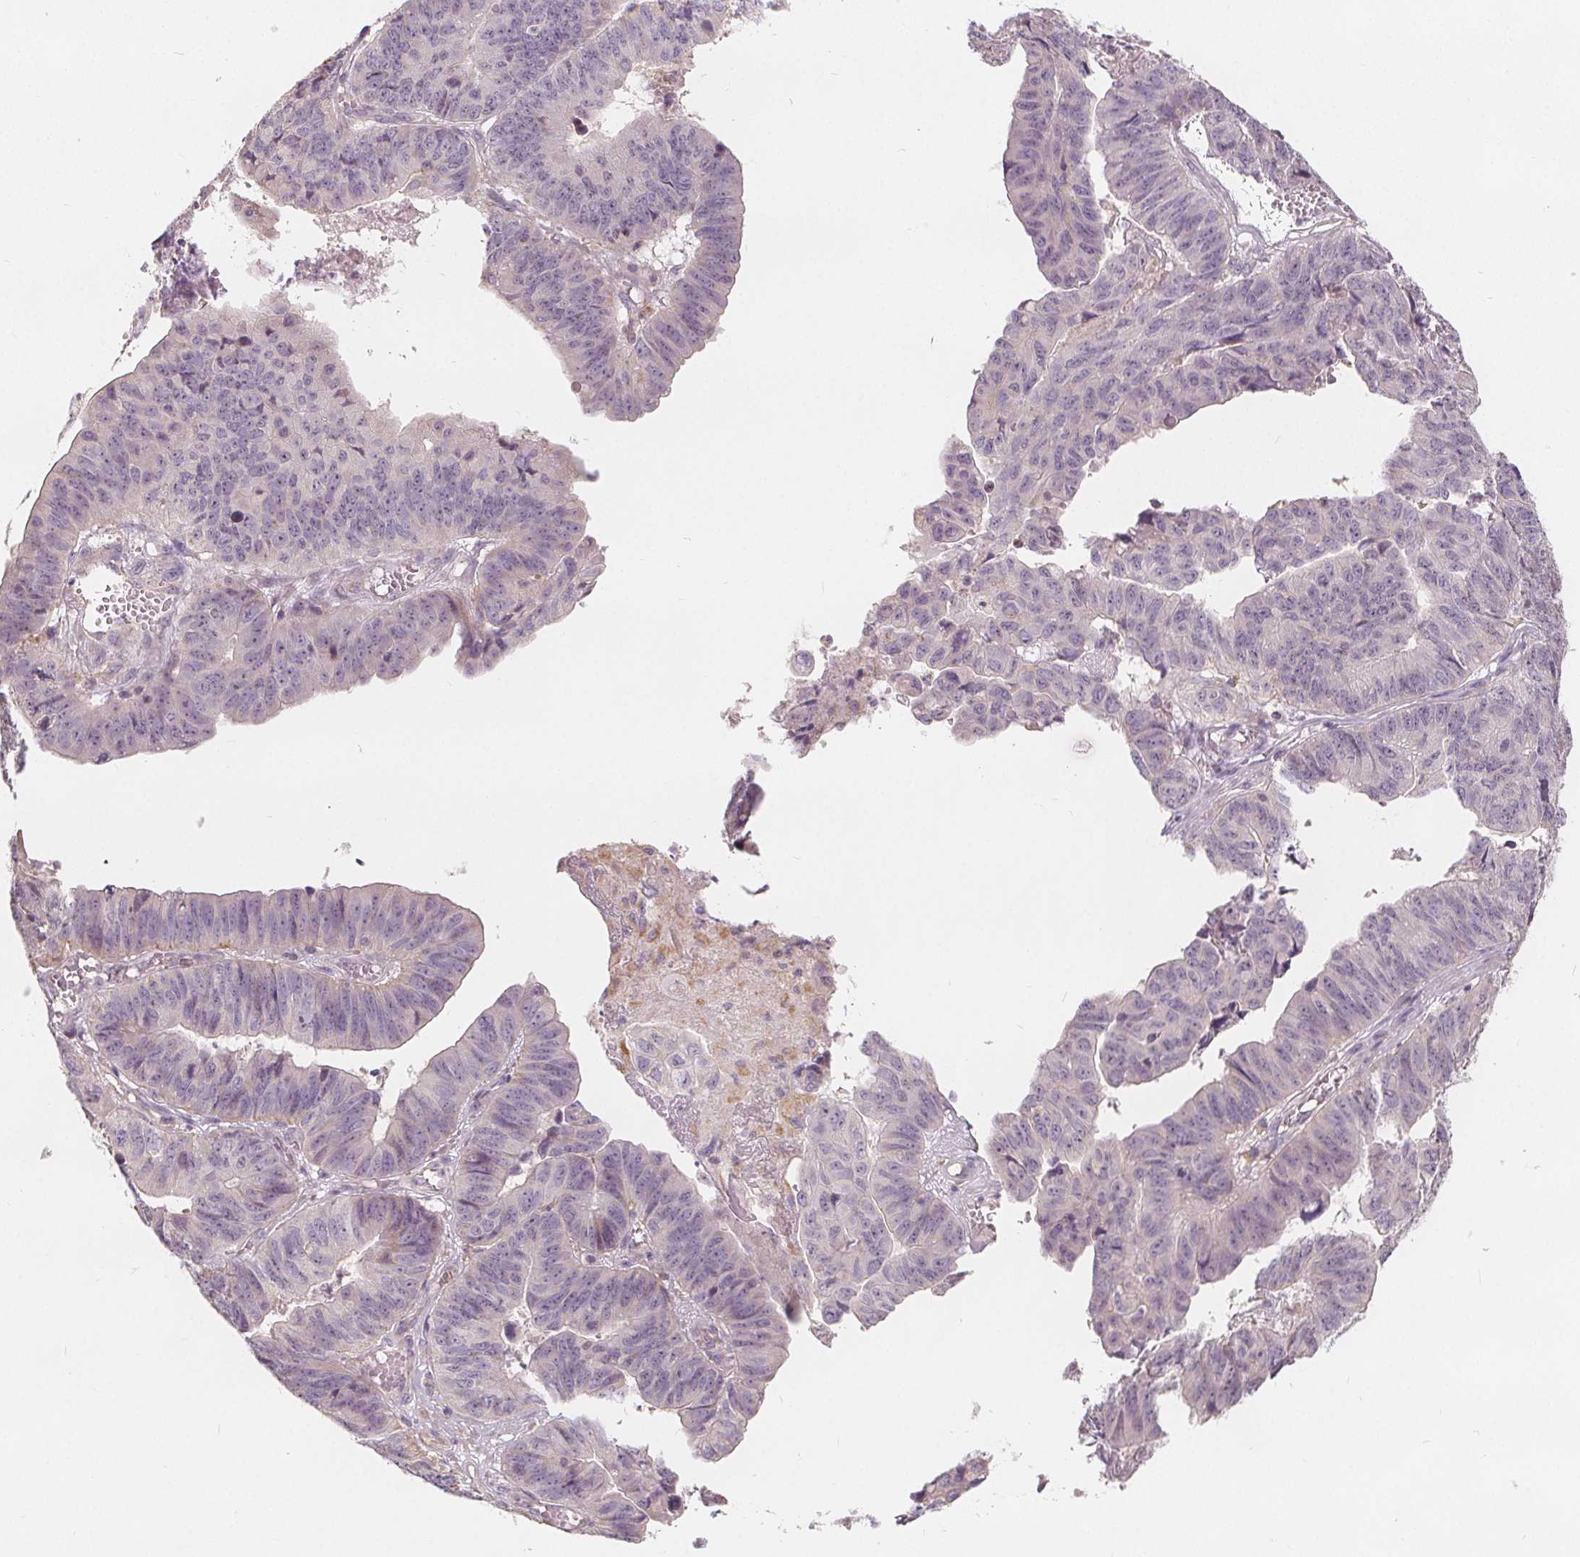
{"staining": {"intensity": "negative", "quantity": "none", "location": "none"}, "tissue": "stomach cancer", "cell_type": "Tumor cells", "image_type": "cancer", "snomed": [{"axis": "morphology", "description": "Adenocarcinoma, NOS"}, {"axis": "topography", "description": "Stomach, lower"}], "caption": "Immunohistochemistry (IHC) micrograph of neoplastic tissue: stomach cancer (adenocarcinoma) stained with DAB shows no significant protein positivity in tumor cells.", "gene": "DRC3", "patient": {"sex": "male", "age": 77}}